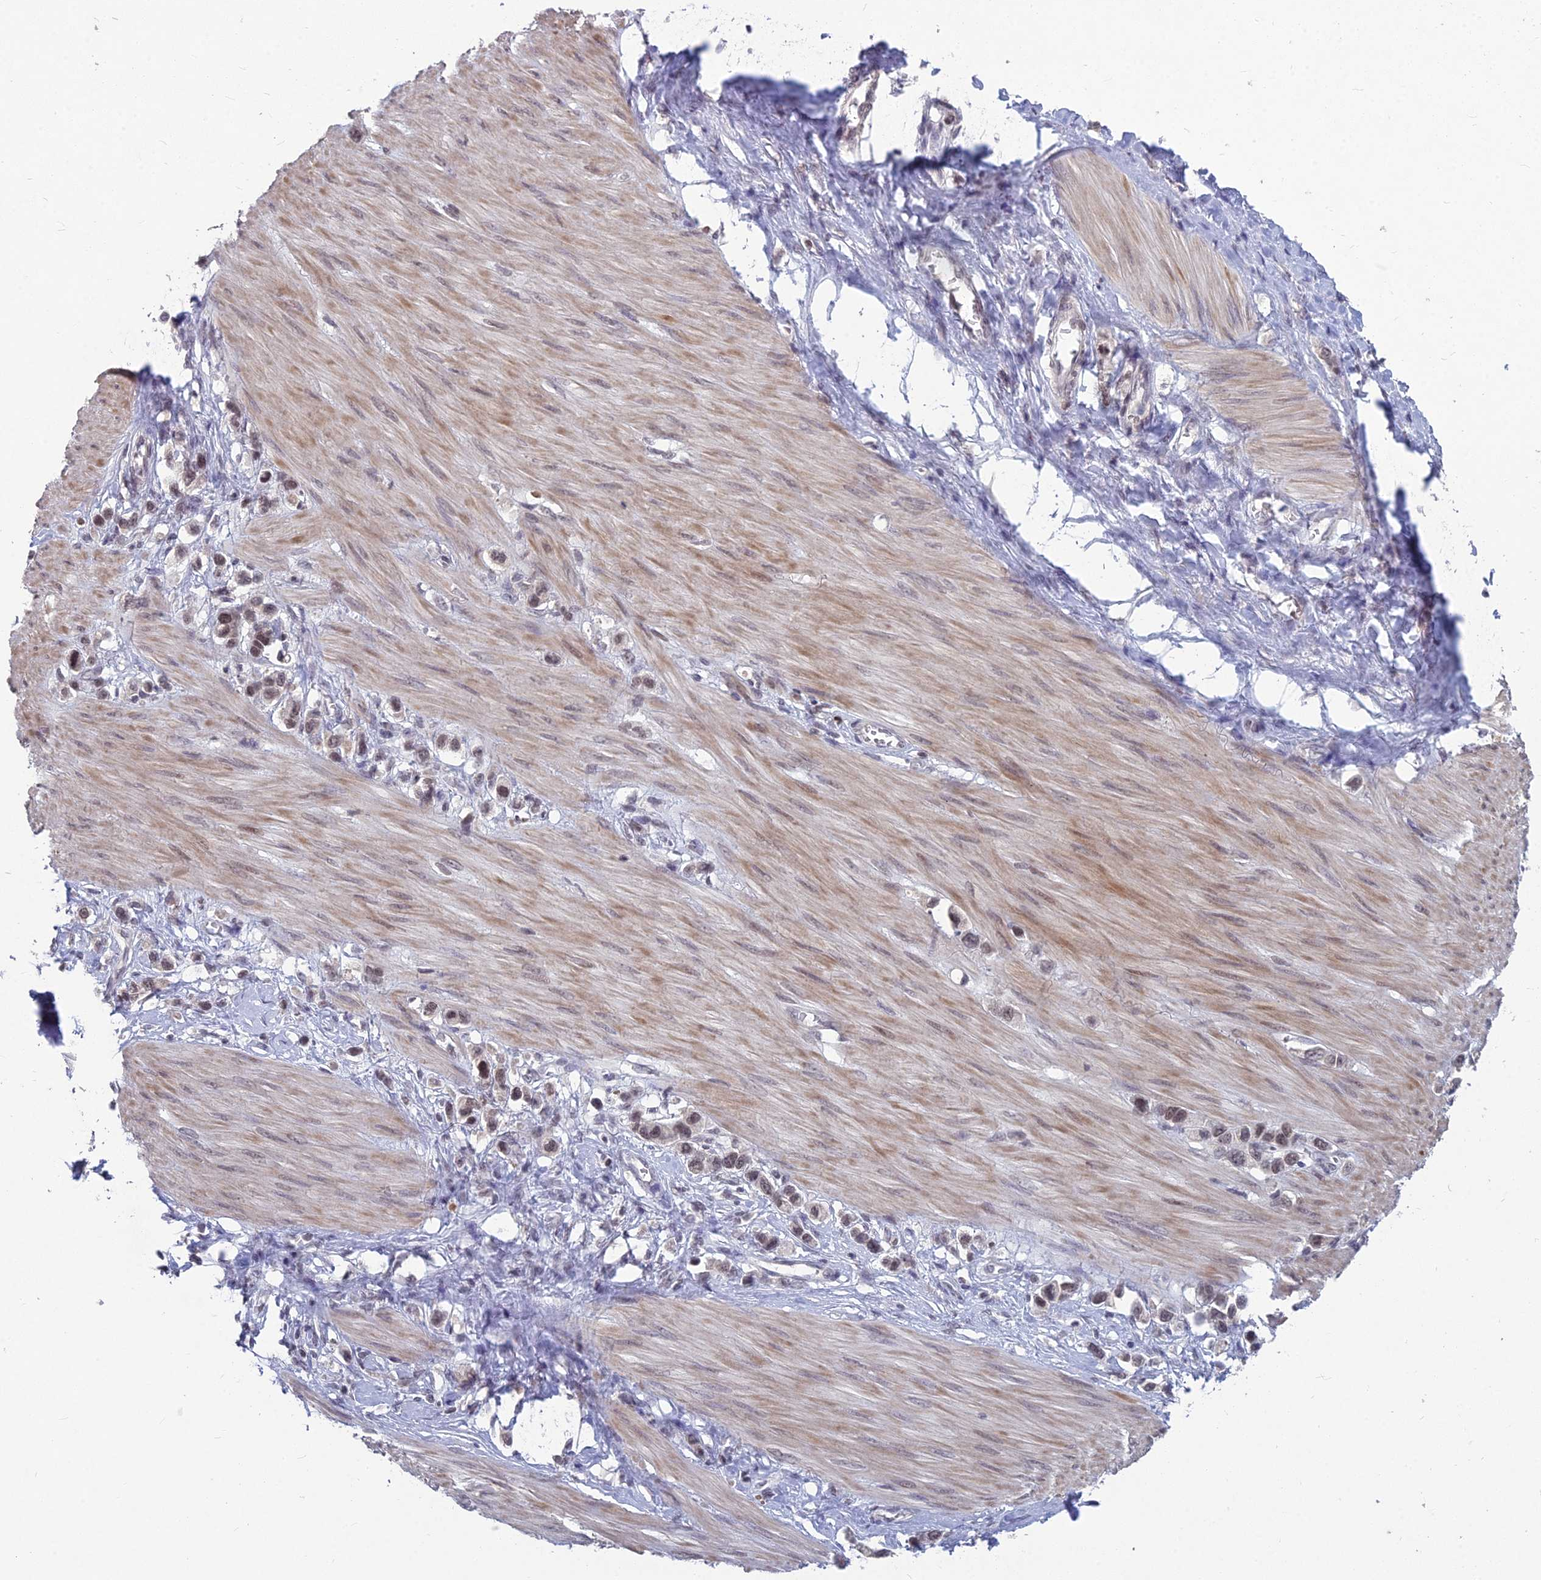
{"staining": {"intensity": "moderate", "quantity": "25%-75%", "location": "nuclear"}, "tissue": "stomach cancer", "cell_type": "Tumor cells", "image_type": "cancer", "snomed": [{"axis": "morphology", "description": "Adenocarcinoma, NOS"}, {"axis": "topography", "description": "Stomach"}], "caption": "IHC of human stomach adenocarcinoma displays medium levels of moderate nuclear staining in about 25%-75% of tumor cells.", "gene": "KAT7", "patient": {"sex": "female", "age": 65}}